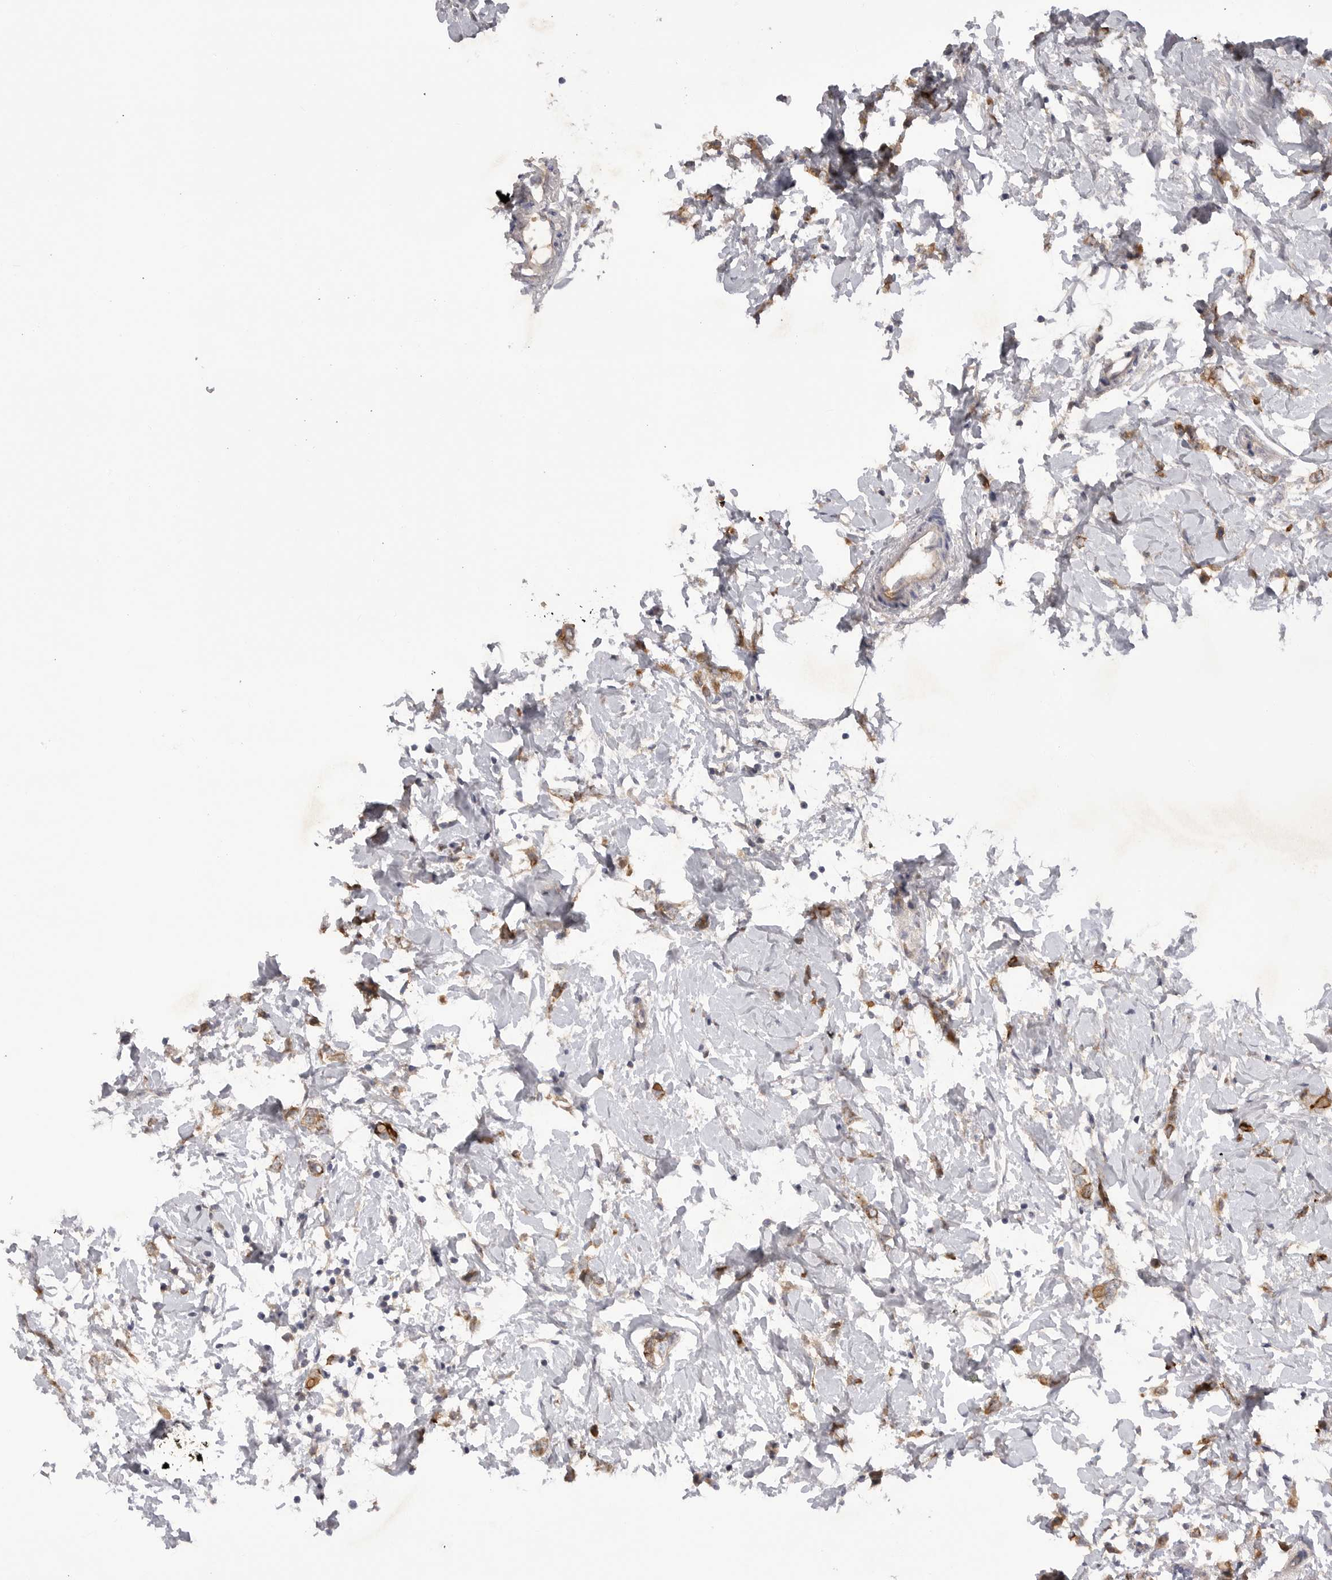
{"staining": {"intensity": "moderate", "quantity": ">75%", "location": "cytoplasmic/membranous"}, "tissue": "breast cancer", "cell_type": "Tumor cells", "image_type": "cancer", "snomed": [{"axis": "morphology", "description": "Normal tissue, NOS"}, {"axis": "morphology", "description": "Lobular carcinoma"}, {"axis": "topography", "description": "Breast"}], "caption": "Immunohistochemistry (IHC) (DAB) staining of lobular carcinoma (breast) reveals moderate cytoplasmic/membranous protein expression in approximately >75% of tumor cells.", "gene": "DHDDS", "patient": {"sex": "female", "age": 47}}